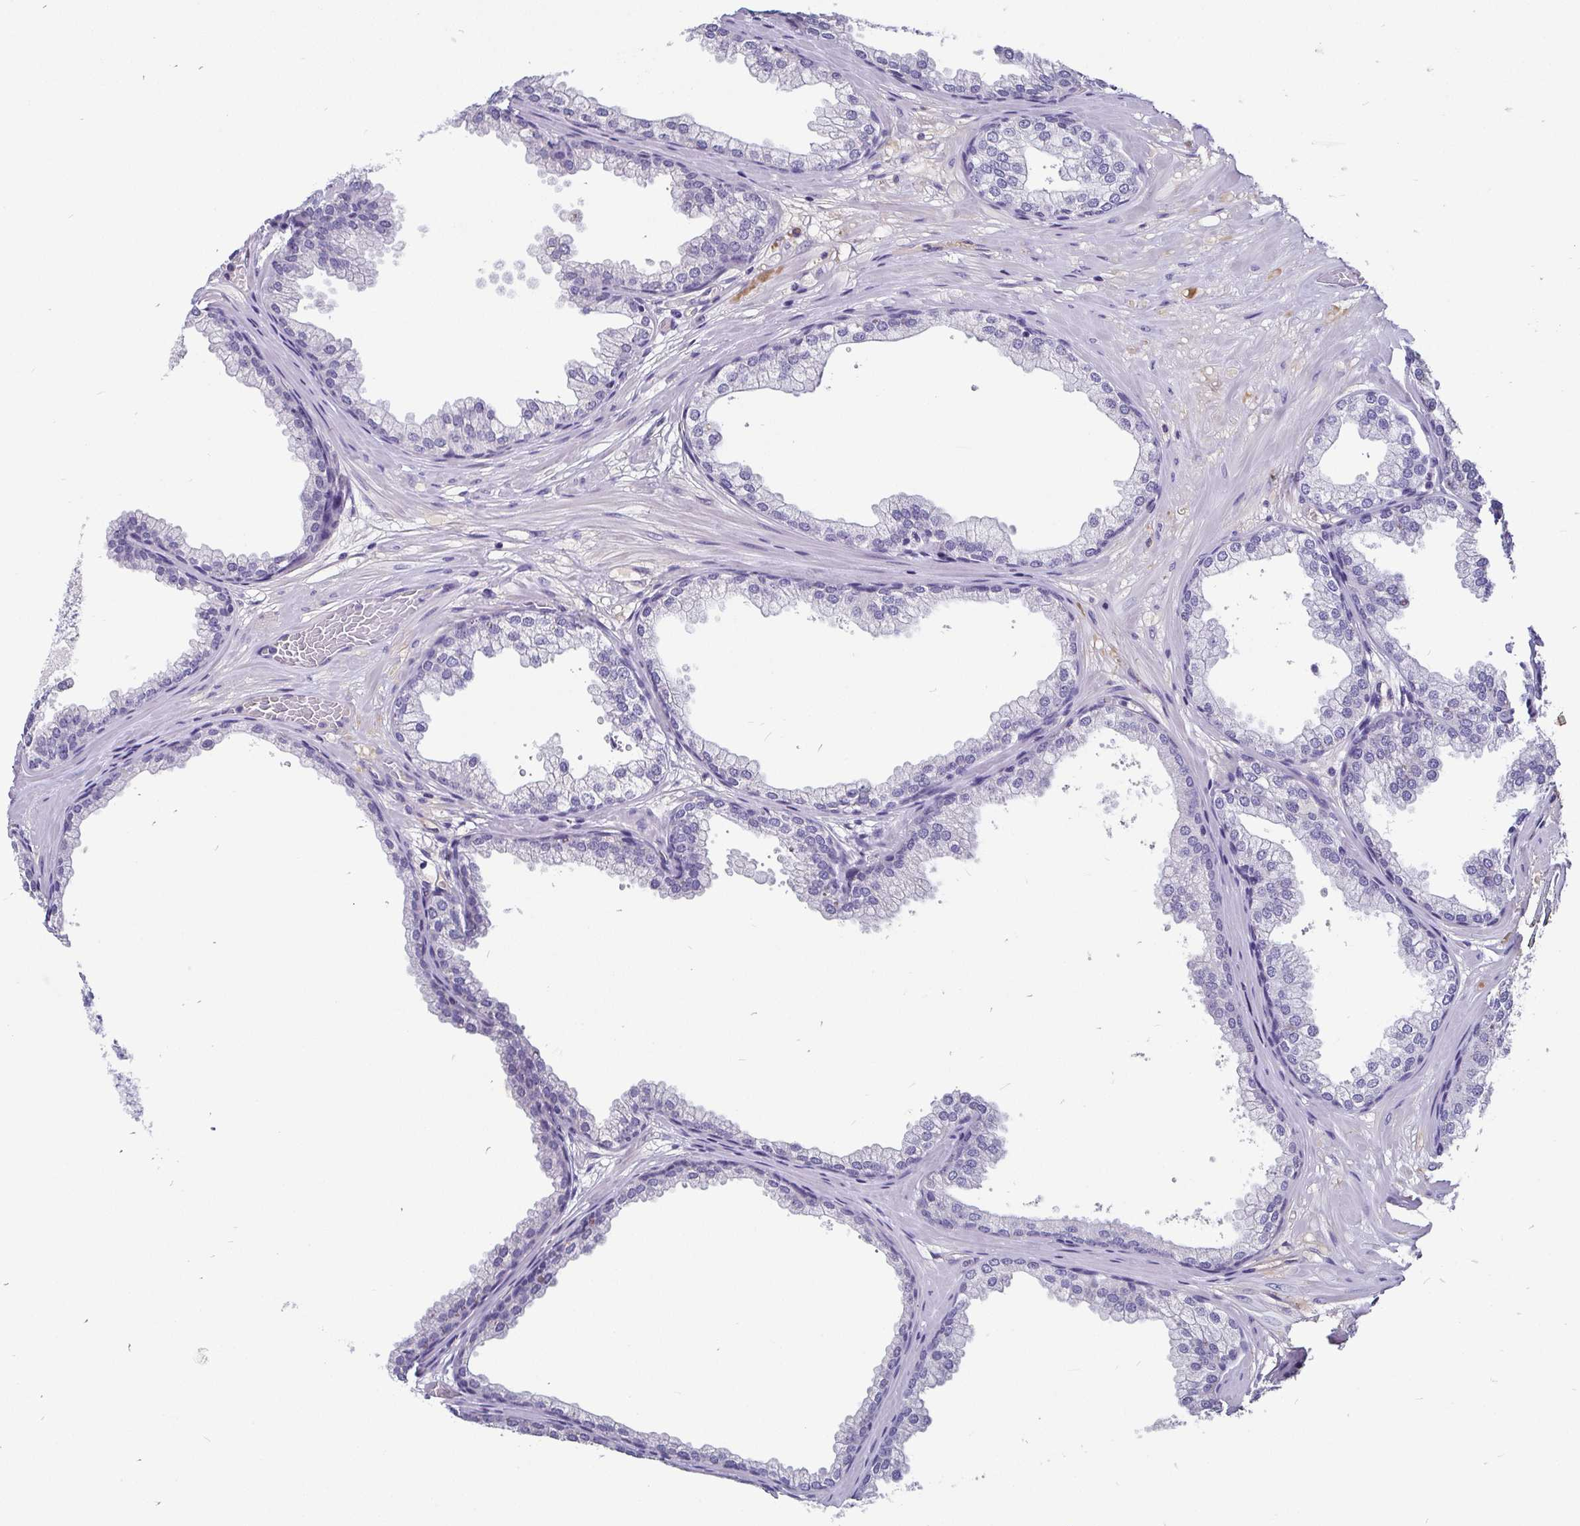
{"staining": {"intensity": "negative", "quantity": "none", "location": "none"}, "tissue": "prostate", "cell_type": "Glandular cells", "image_type": "normal", "snomed": [{"axis": "morphology", "description": "Normal tissue, NOS"}, {"axis": "topography", "description": "Prostate"}], "caption": "This is a photomicrograph of immunohistochemistry staining of unremarkable prostate, which shows no expression in glandular cells.", "gene": "ADAMTS6", "patient": {"sex": "male", "age": 37}}